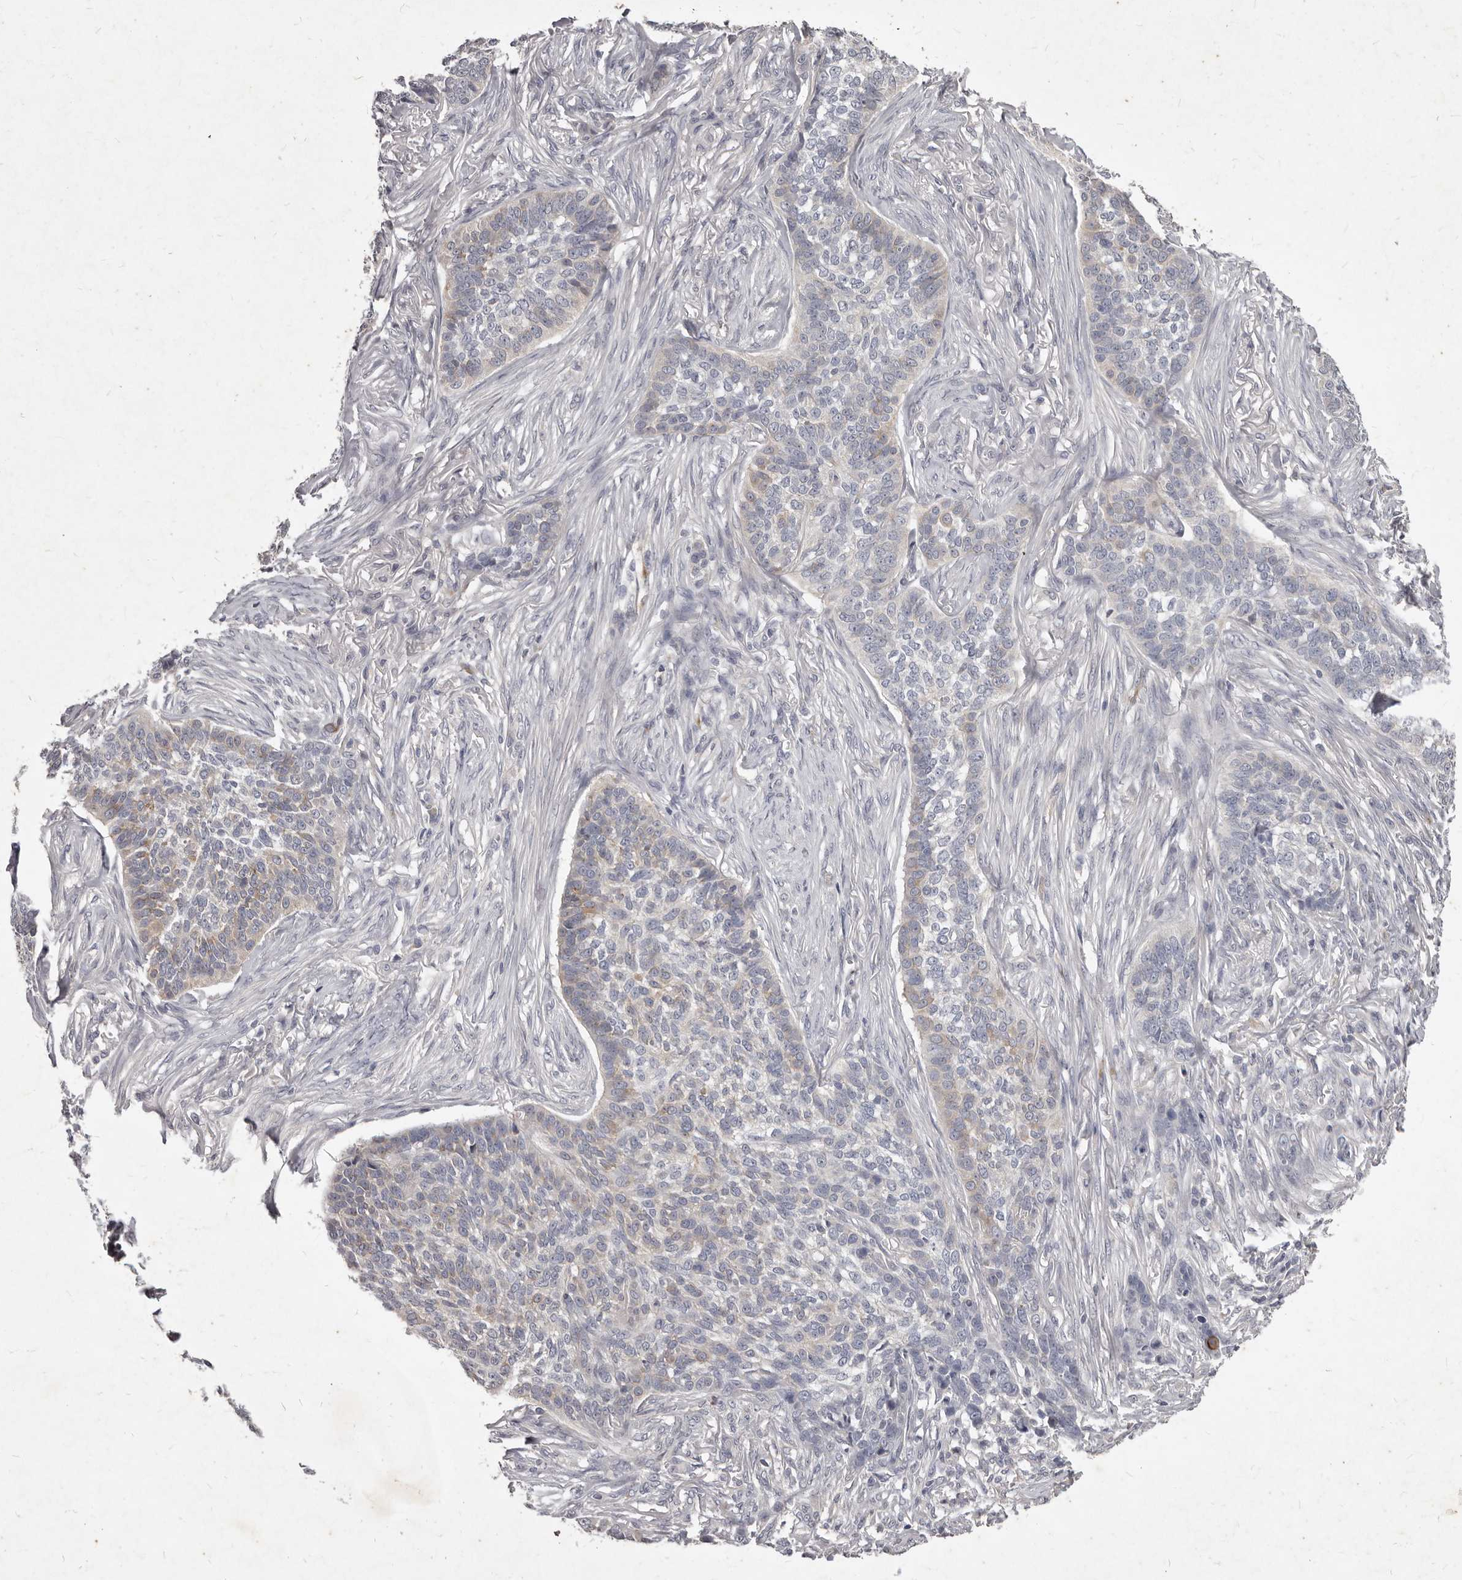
{"staining": {"intensity": "weak", "quantity": "<25%", "location": "cytoplasmic/membranous"}, "tissue": "skin cancer", "cell_type": "Tumor cells", "image_type": "cancer", "snomed": [{"axis": "morphology", "description": "Basal cell carcinoma"}, {"axis": "topography", "description": "Skin"}], "caption": "Human basal cell carcinoma (skin) stained for a protein using IHC exhibits no staining in tumor cells.", "gene": "GPRC5C", "patient": {"sex": "male", "age": 85}}